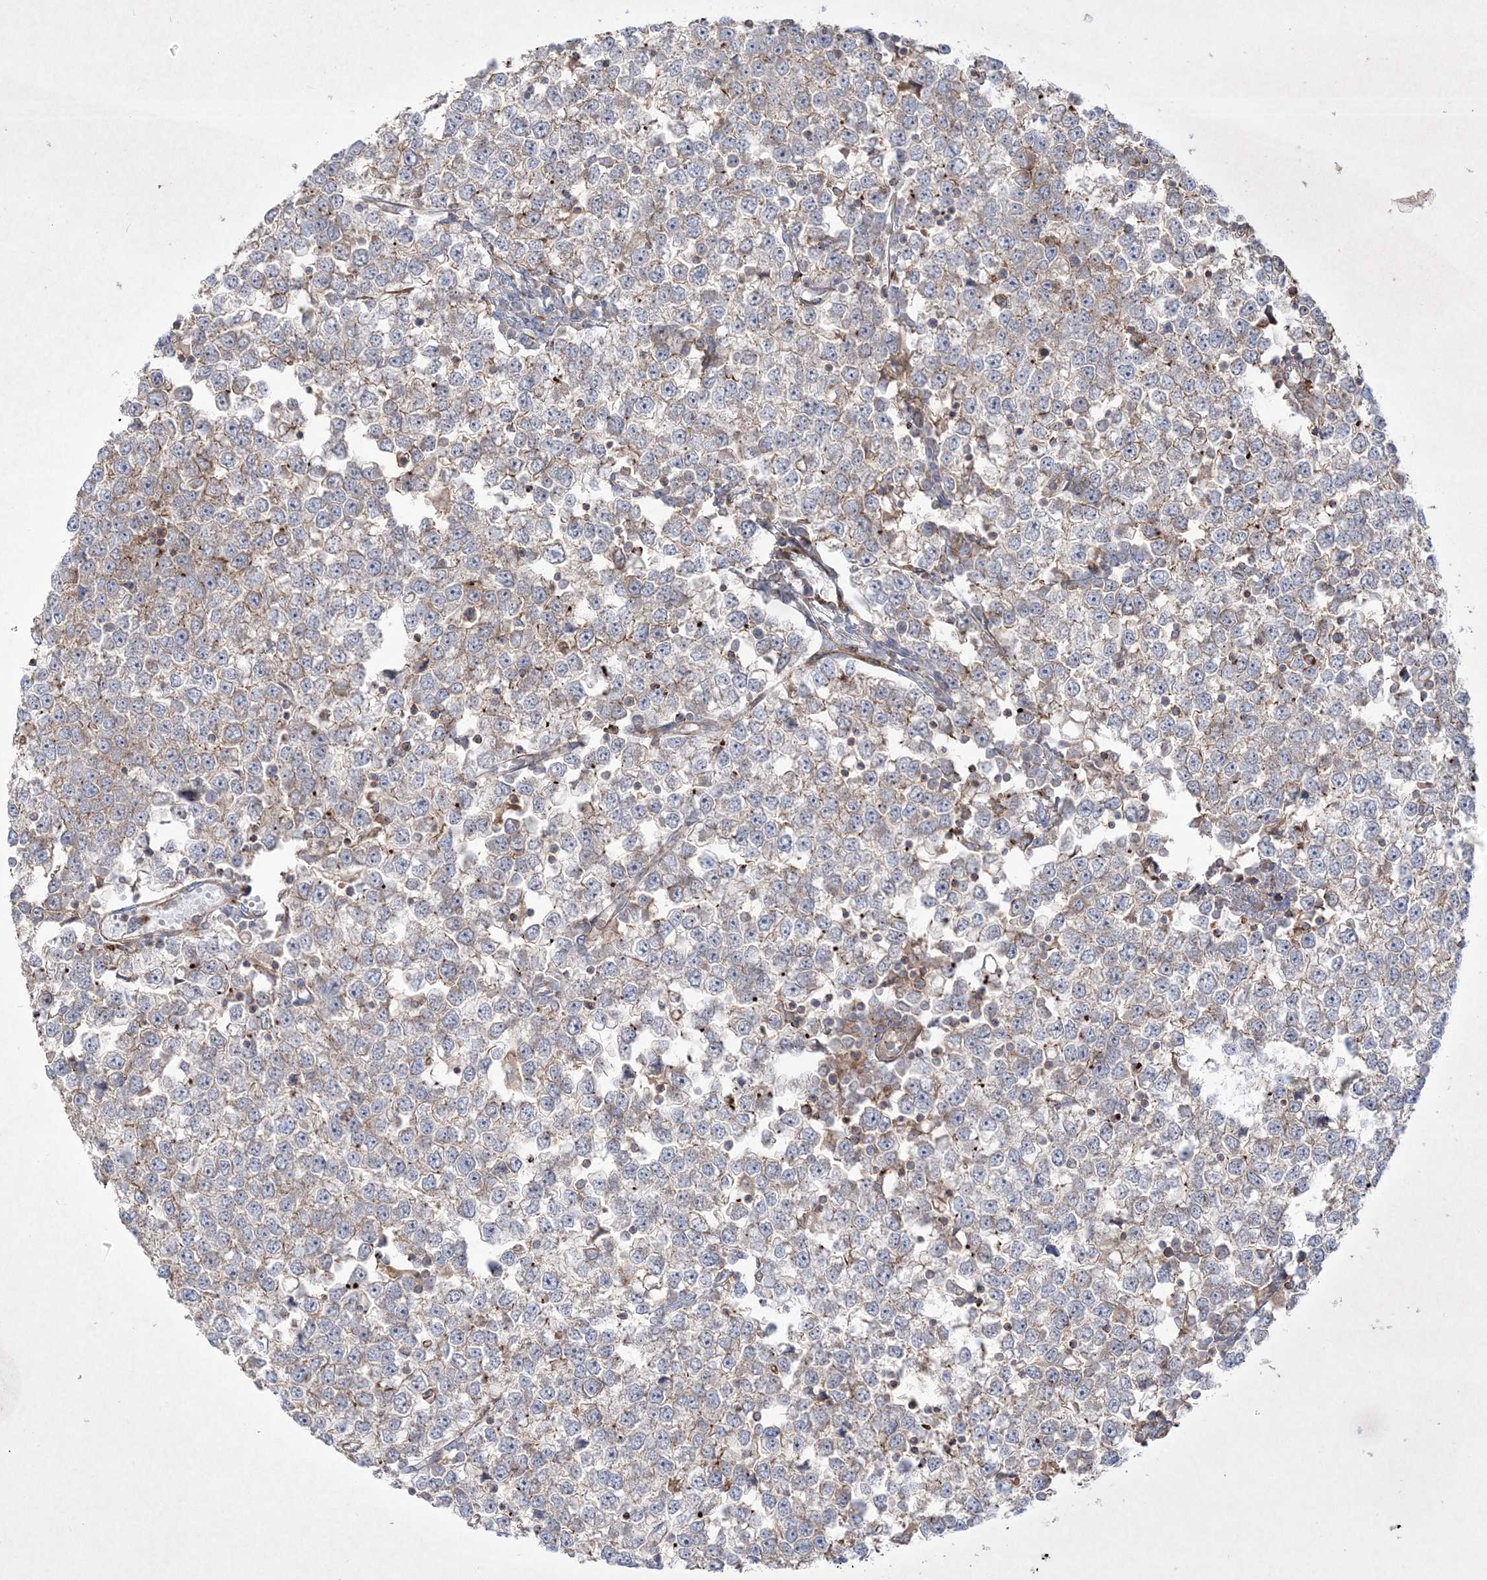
{"staining": {"intensity": "weak", "quantity": "25%-75%", "location": "cytoplasmic/membranous"}, "tissue": "testis cancer", "cell_type": "Tumor cells", "image_type": "cancer", "snomed": [{"axis": "morphology", "description": "Seminoma, NOS"}, {"axis": "topography", "description": "Testis"}], "caption": "A low amount of weak cytoplasmic/membranous expression is present in approximately 25%-75% of tumor cells in seminoma (testis) tissue.", "gene": "RICTOR", "patient": {"sex": "male", "age": 65}}